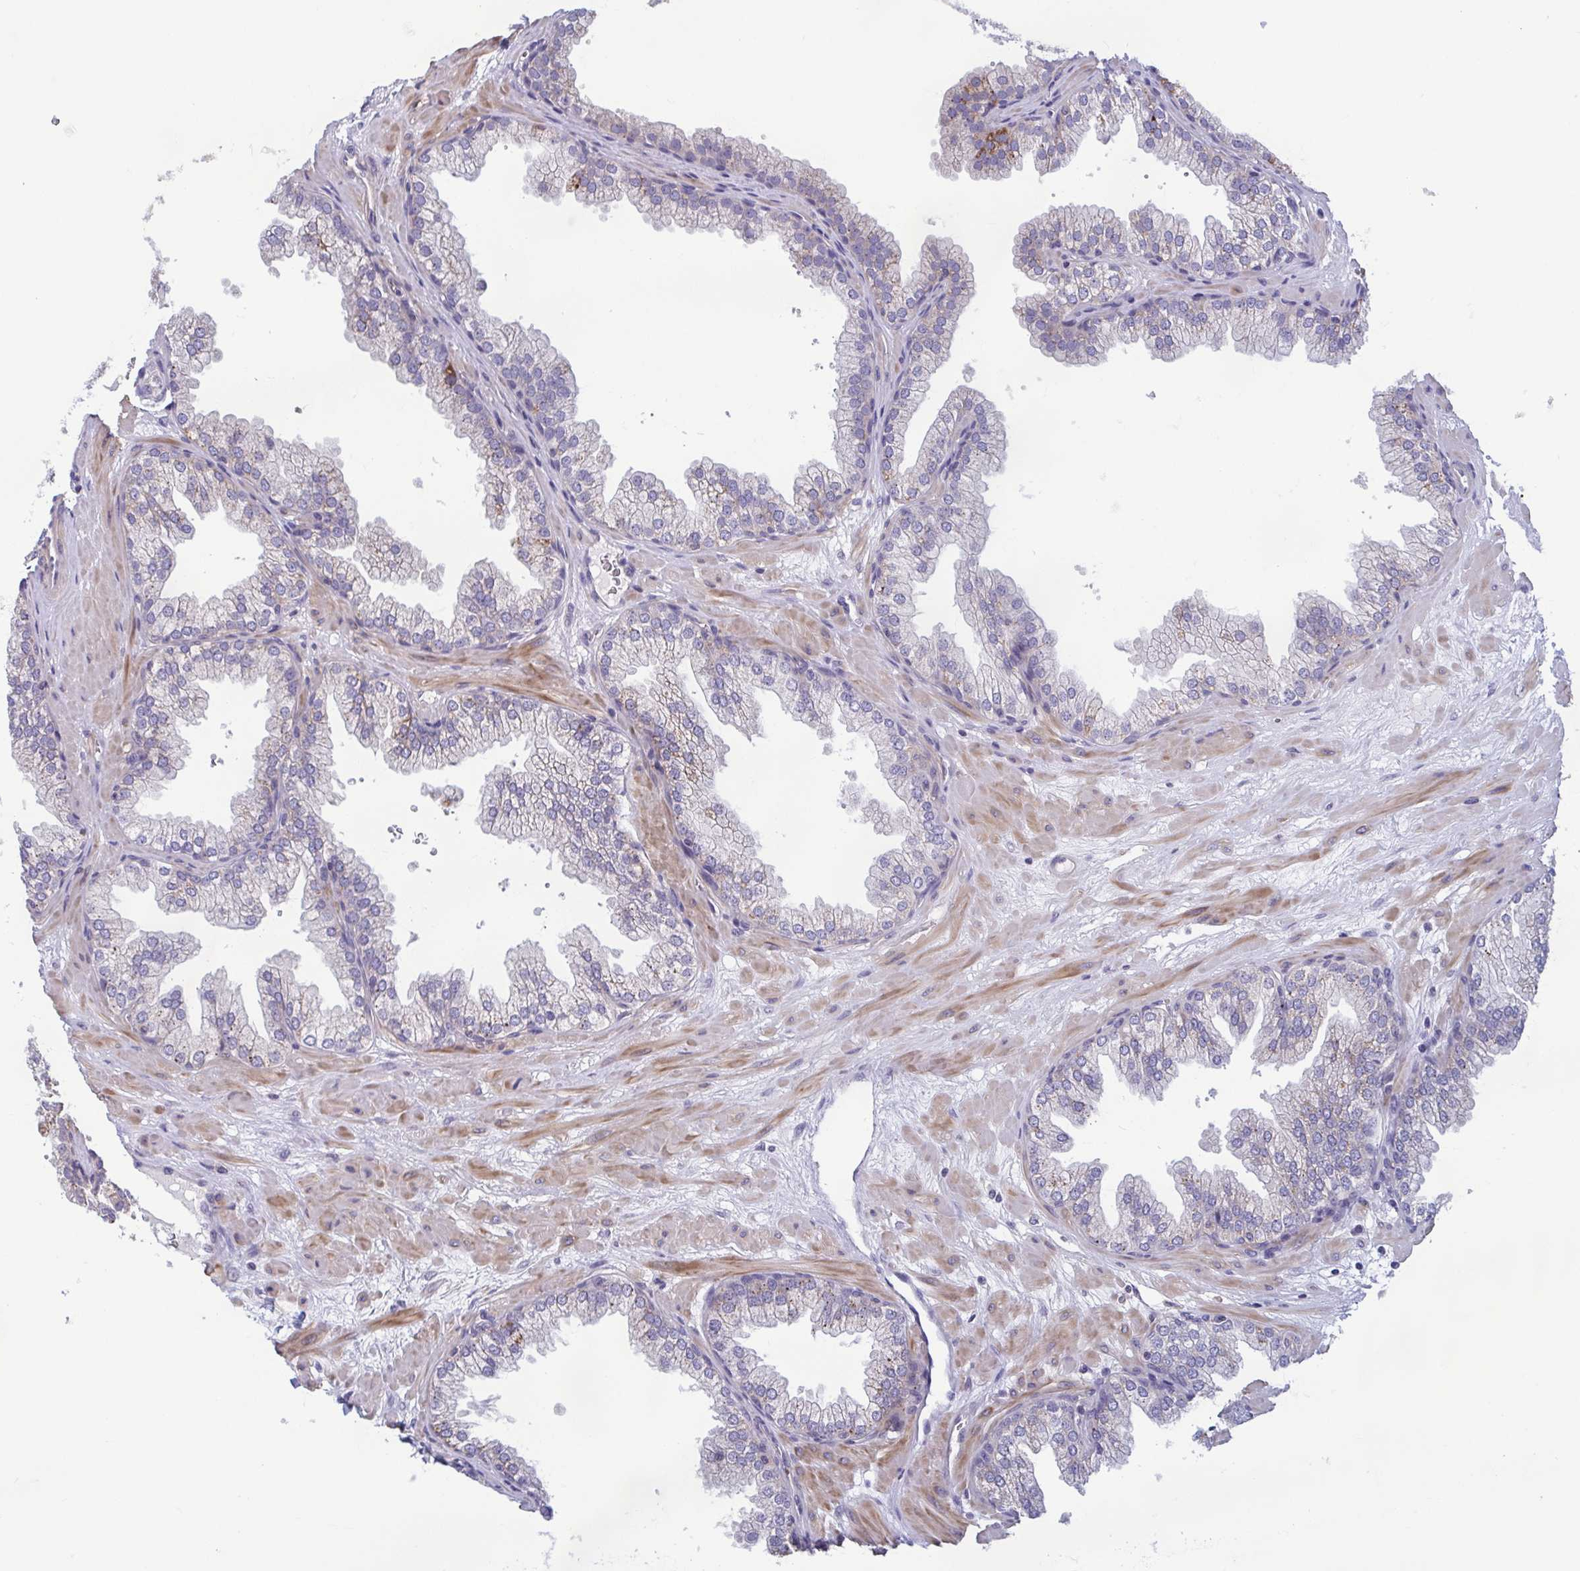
{"staining": {"intensity": "negative", "quantity": "none", "location": "none"}, "tissue": "prostate", "cell_type": "Glandular cells", "image_type": "normal", "snomed": [{"axis": "morphology", "description": "Normal tissue, NOS"}, {"axis": "topography", "description": "Prostate"}], "caption": "A high-resolution image shows immunohistochemistry (IHC) staining of benign prostate, which demonstrates no significant positivity in glandular cells.", "gene": "LRRC38", "patient": {"sex": "male", "age": 37}}